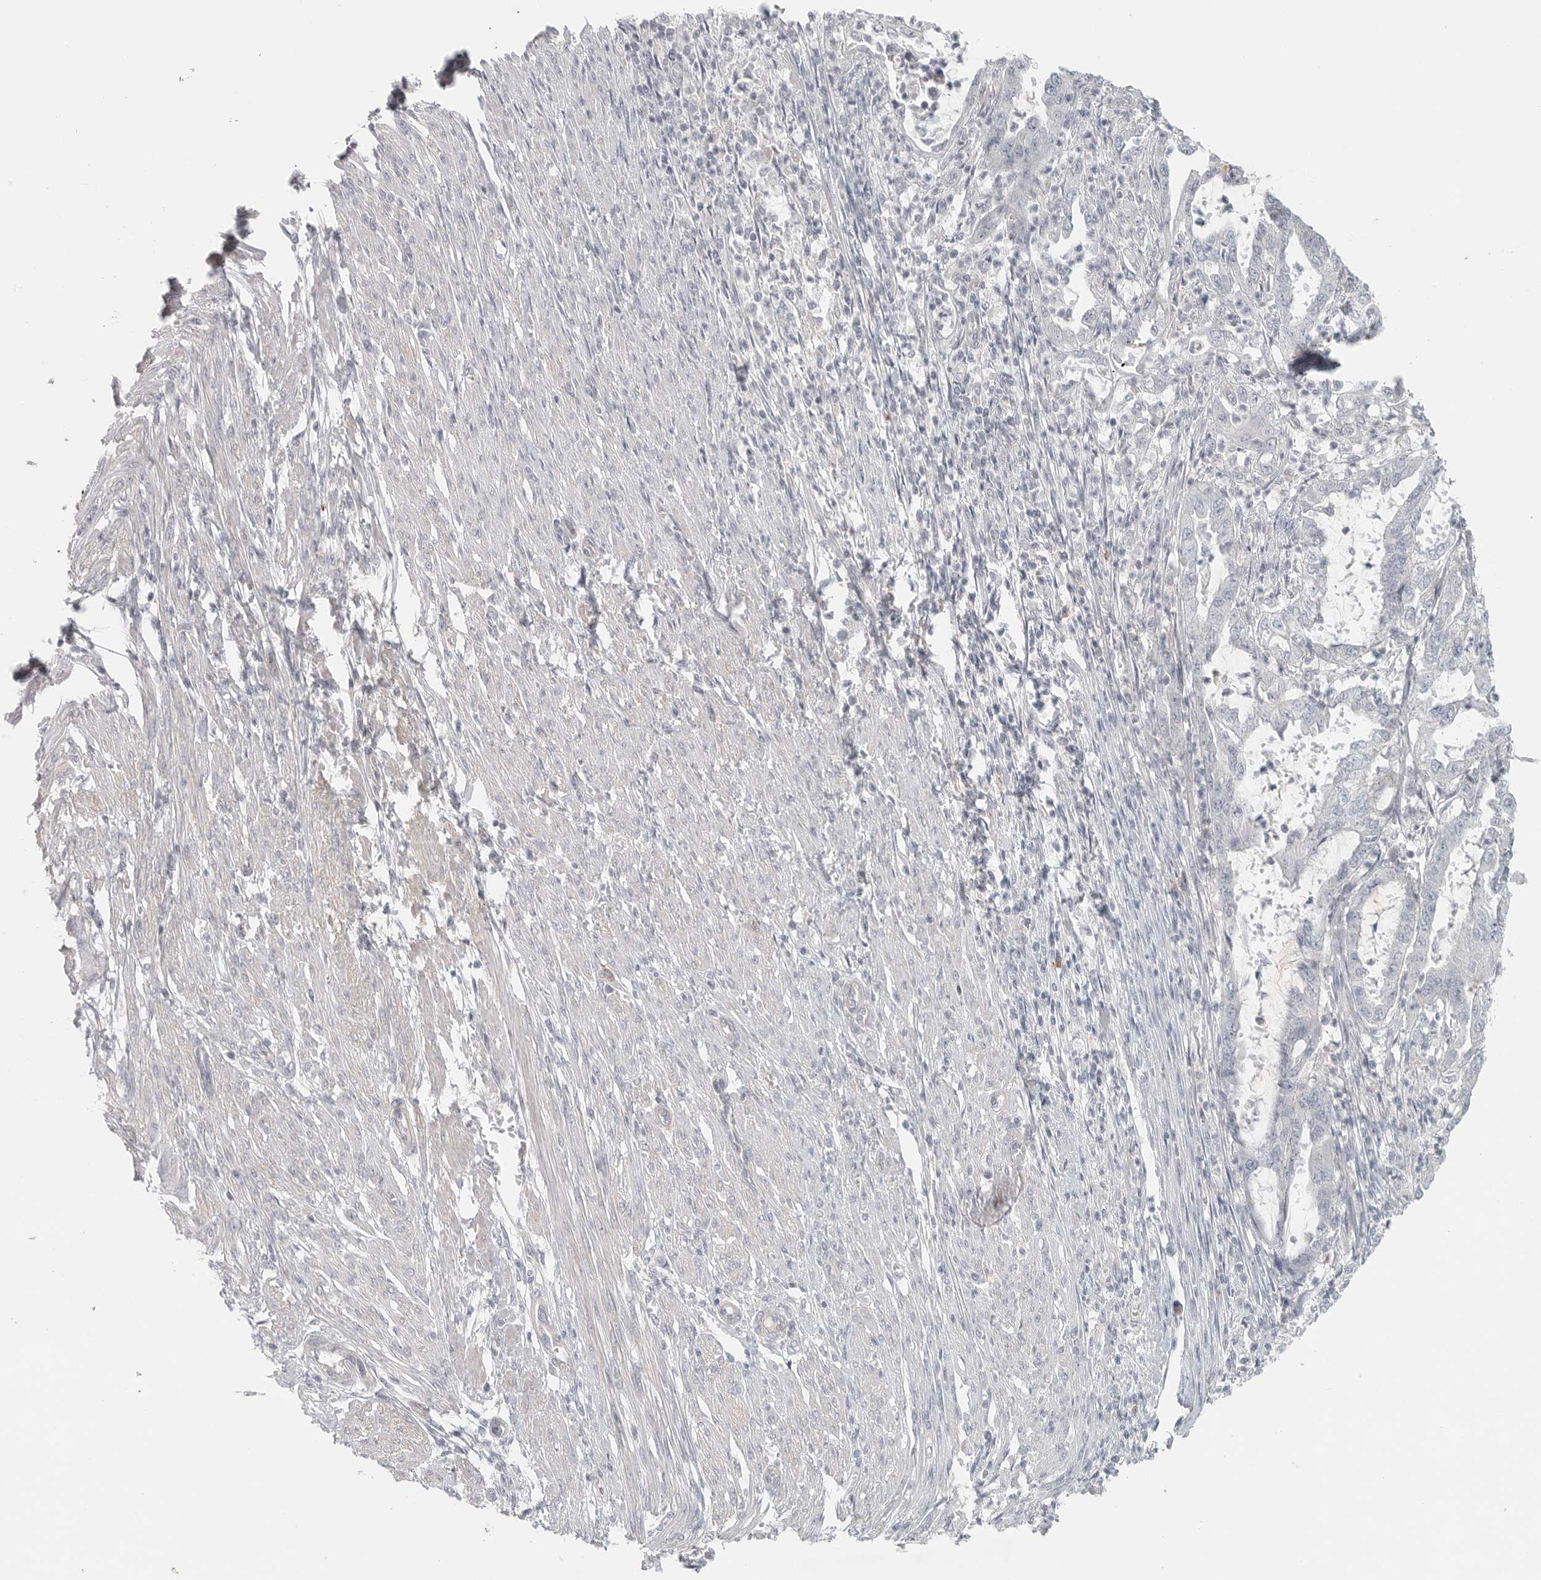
{"staining": {"intensity": "negative", "quantity": "none", "location": "none"}, "tissue": "endometrial cancer", "cell_type": "Tumor cells", "image_type": "cancer", "snomed": [{"axis": "morphology", "description": "Adenocarcinoma, NOS"}, {"axis": "topography", "description": "Endometrium"}], "caption": "Human endometrial cancer stained for a protein using immunohistochemistry (IHC) displays no positivity in tumor cells.", "gene": "SLC25A36", "patient": {"sex": "female", "age": 51}}